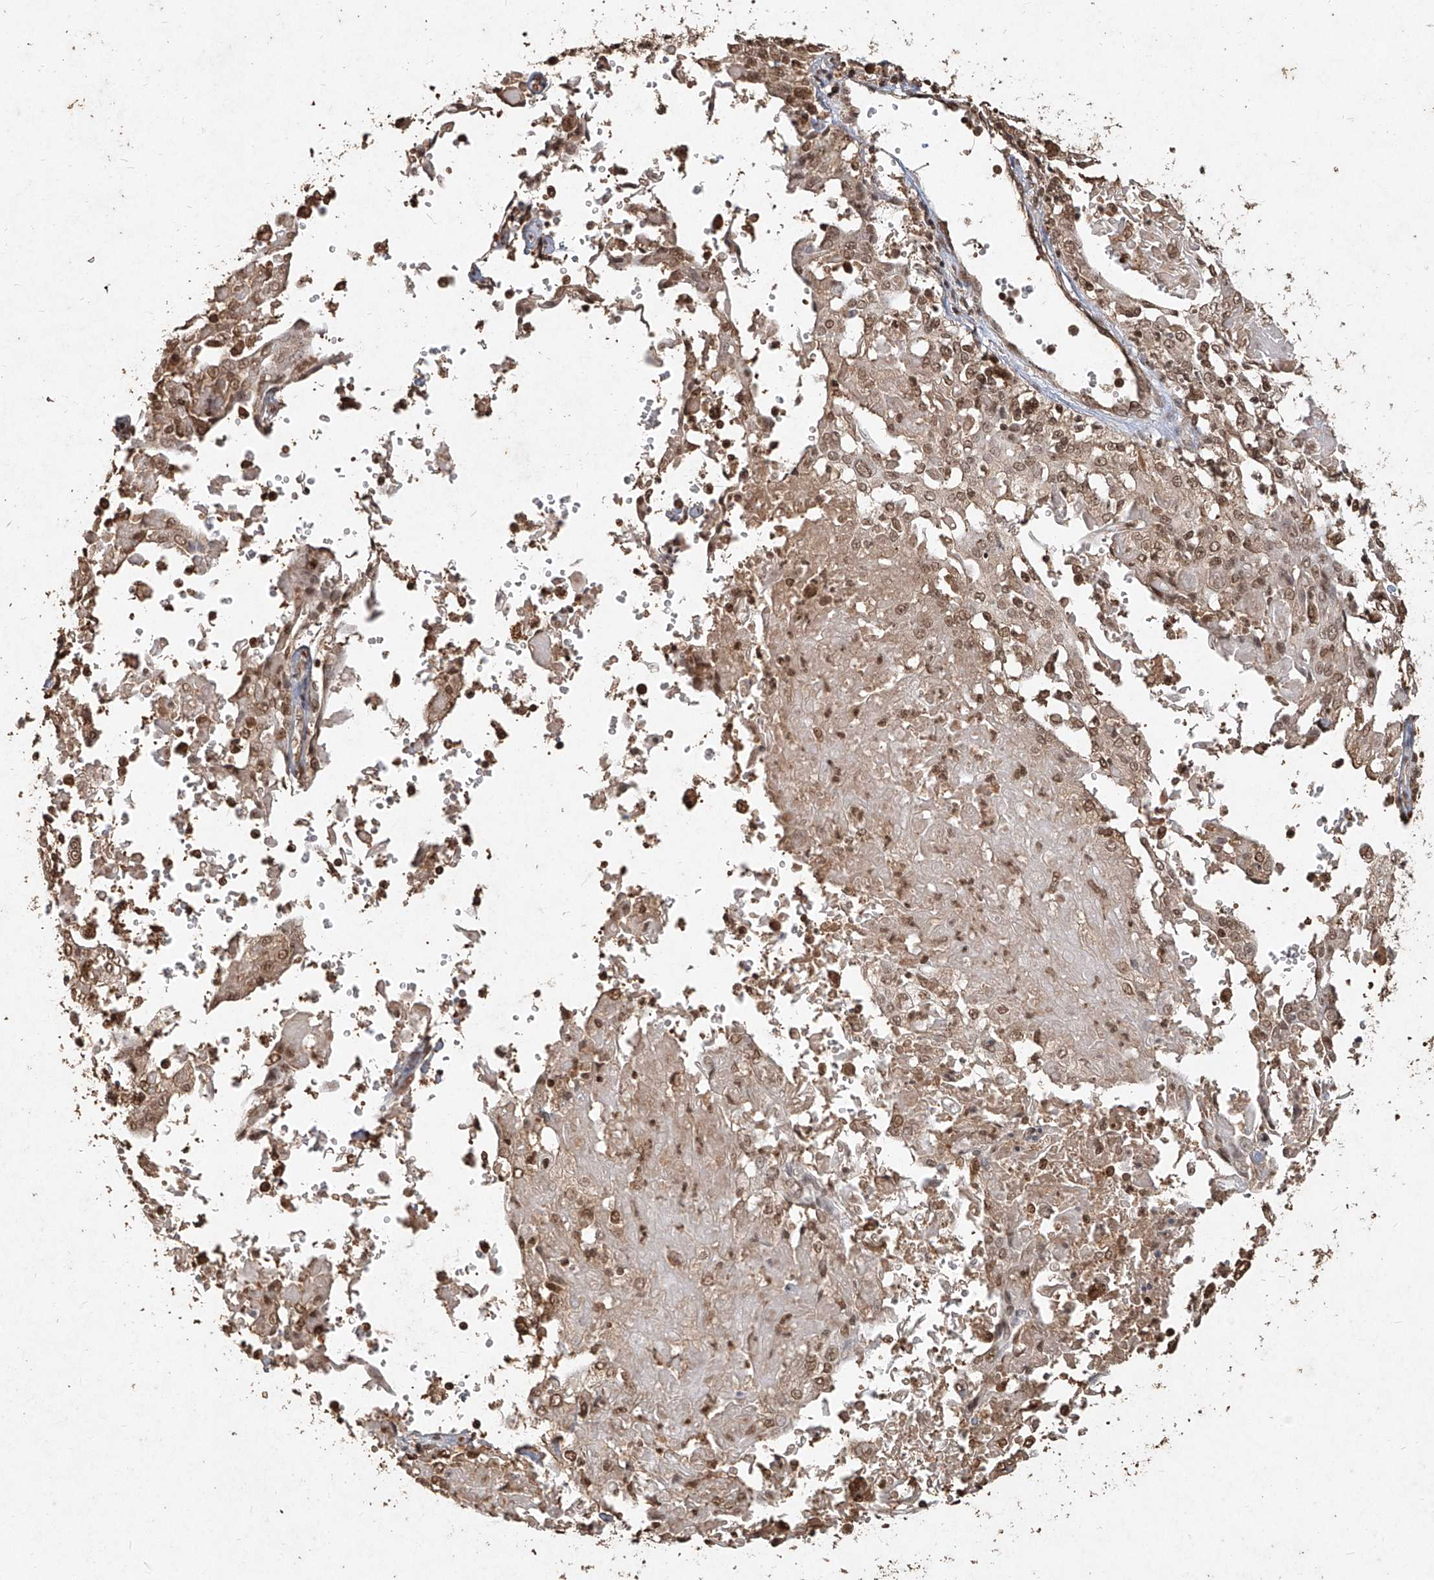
{"staining": {"intensity": "weak", "quantity": ">75%", "location": "nuclear"}, "tissue": "cervical cancer", "cell_type": "Tumor cells", "image_type": "cancer", "snomed": [{"axis": "morphology", "description": "Squamous cell carcinoma, NOS"}, {"axis": "topography", "description": "Cervix"}], "caption": "Cervical cancer stained with IHC displays weak nuclear positivity in approximately >75% of tumor cells. The staining is performed using DAB (3,3'-diaminobenzidine) brown chromogen to label protein expression. The nuclei are counter-stained blue using hematoxylin.", "gene": "UBE2K", "patient": {"sex": "female", "age": 39}}